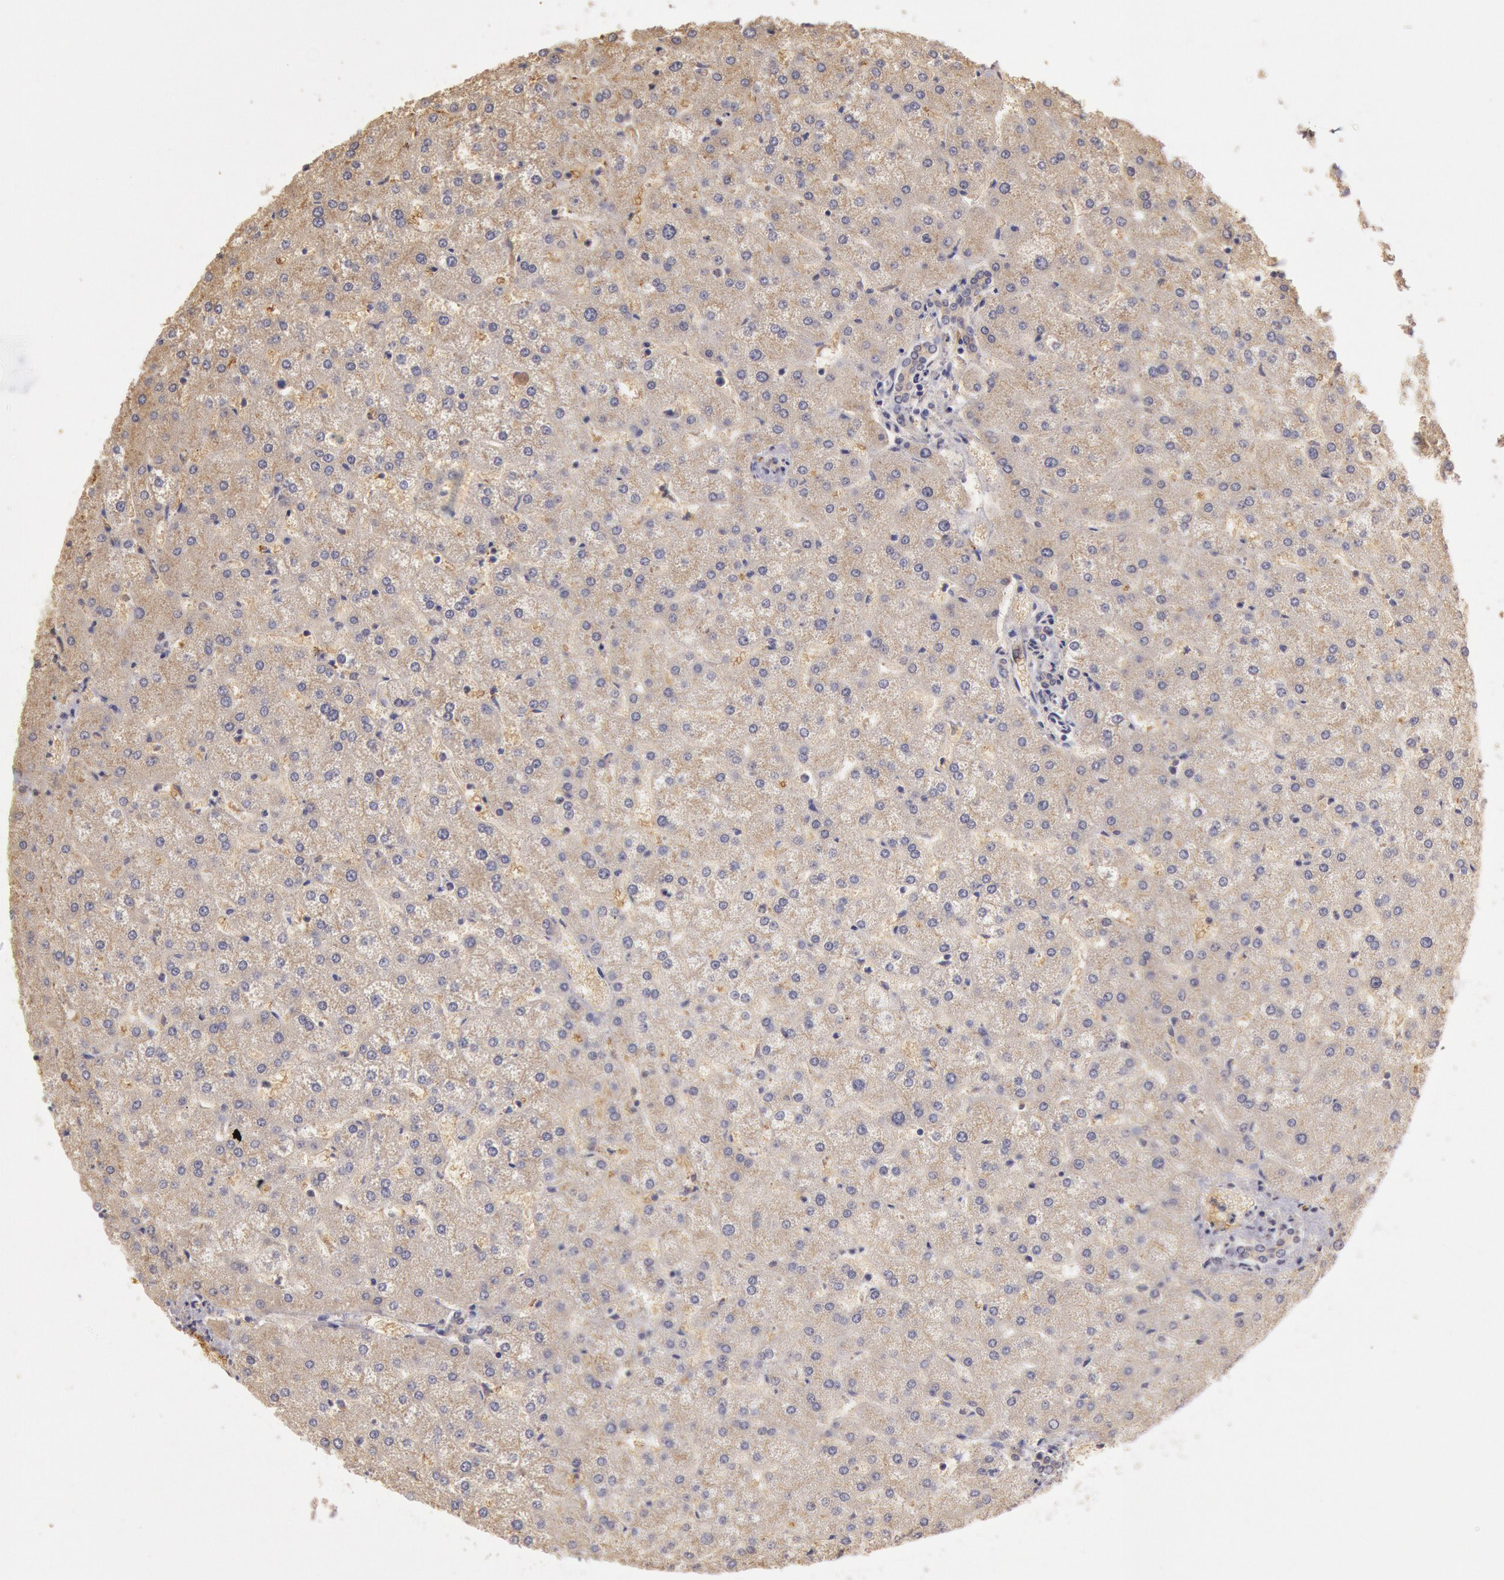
{"staining": {"intensity": "negative", "quantity": "none", "location": "none"}, "tissue": "liver", "cell_type": "Cholangiocytes", "image_type": "normal", "snomed": [{"axis": "morphology", "description": "Normal tissue, NOS"}, {"axis": "topography", "description": "Liver"}], "caption": "Photomicrograph shows no significant protein staining in cholangiocytes of benign liver.", "gene": "C1R", "patient": {"sex": "female", "age": 32}}